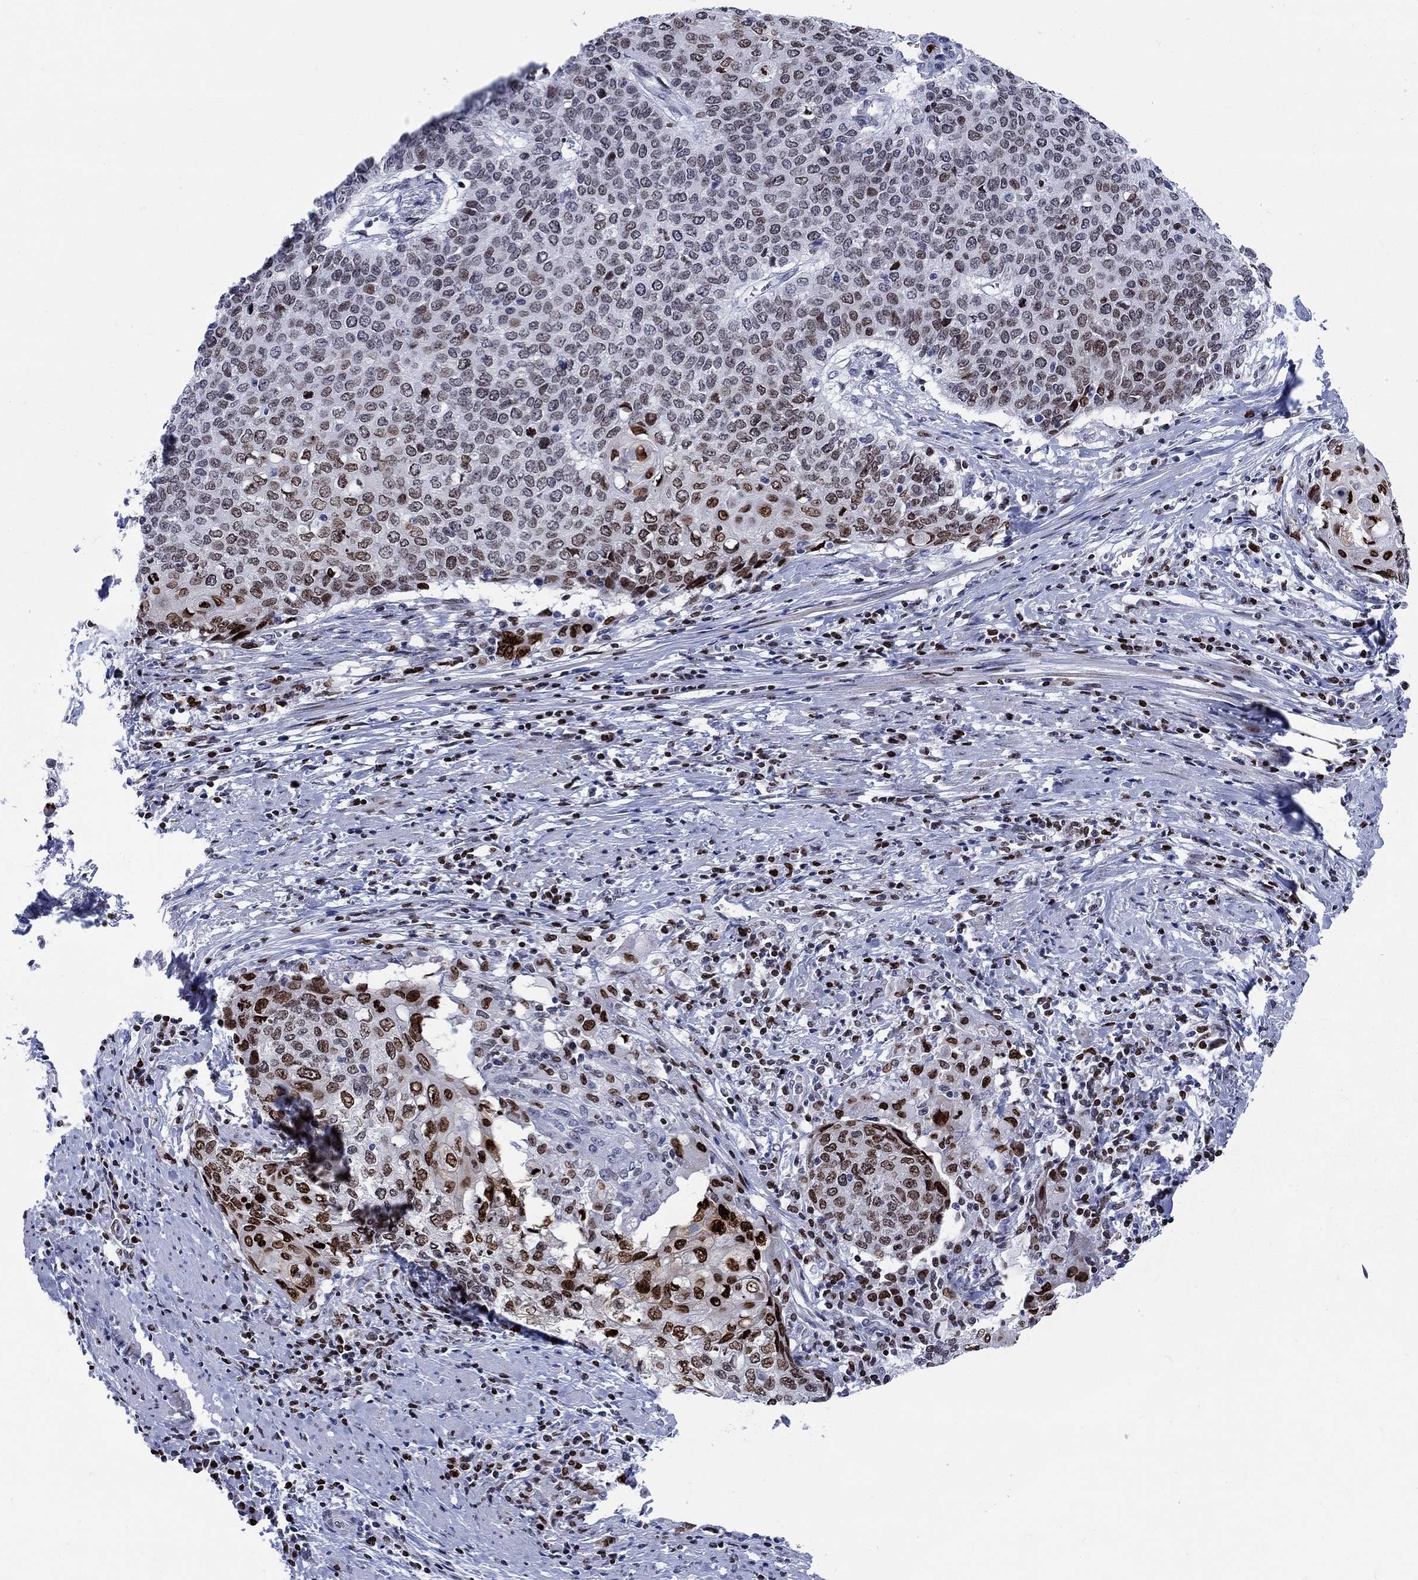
{"staining": {"intensity": "strong", "quantity": "25%-75%", "location": "nuclear"}, "tissue": "cervical cancer", "cell_type": "Tumor cells", "image_type": "cancer", "snomed": [{"axis": "morphology", "description": "Squamous cell carcinoma, NOS"}, {"axis": "topography", "description": "Cervix"}], "caption": "Squamous cell carcinoma (cervical) stained with a protein marker exhibits strong staining in tumor cells.", "gene": "HMGA1", "patient": {"sex": "female", "age": 39}}